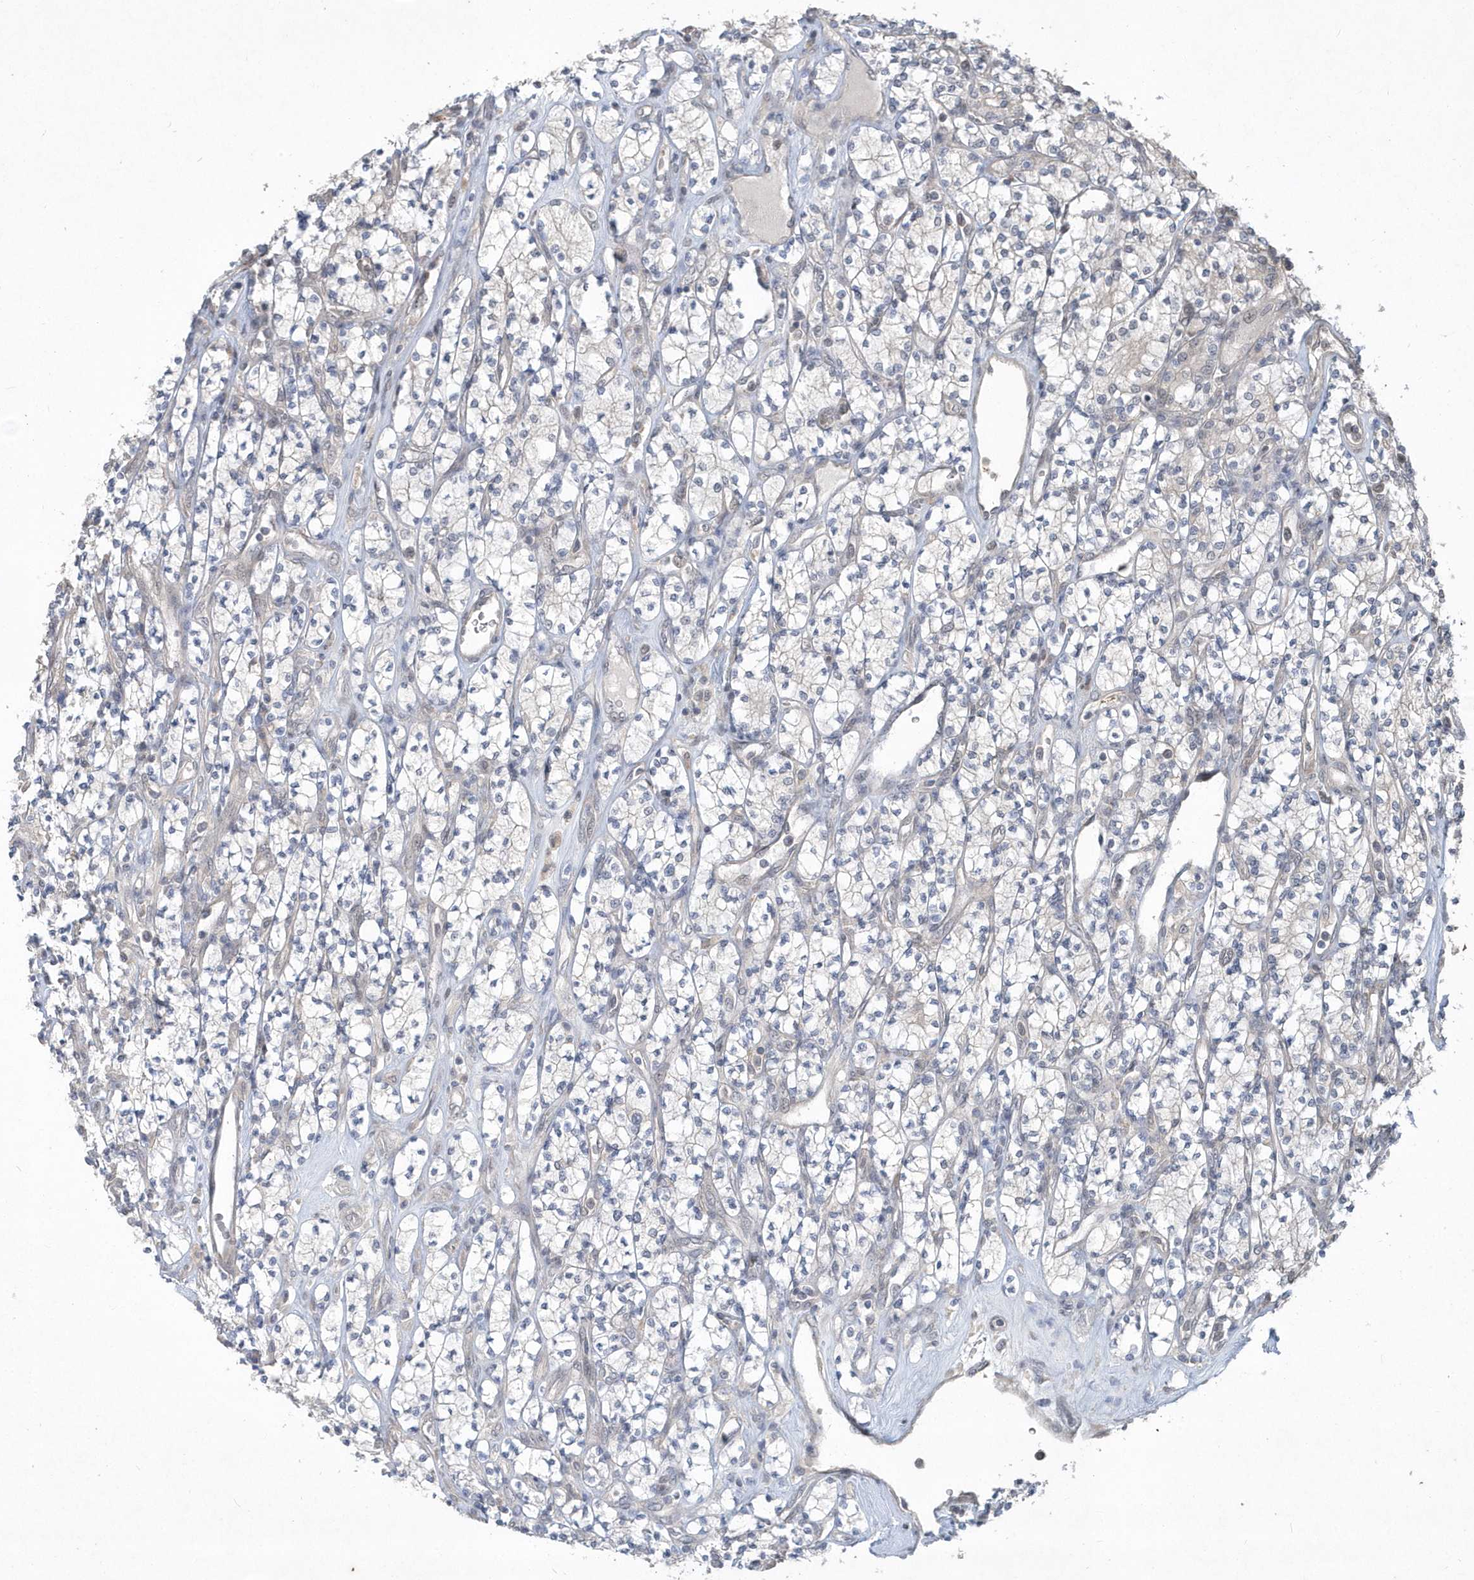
{"staining": {"intensity": "negative", "quantity": "none", "location": "none"}, "tissue": "renal cancer", "cell_type": "Tumor cells", "image_type": "cancer", "snomed": [{"axis": "morphology", "description": "Adenocarcinoma, NOS"}, {"axis": "topography", "description": "Kidney"}], "caption": "Tumor cells show no significant protein expression in renal cancer (adenocarcinoma). (DAB (3,3'-diaminobenzidine) IHC, high magnification).", "gene": "TSPEAR", "patient": {"sex": "male", "age": 77}}